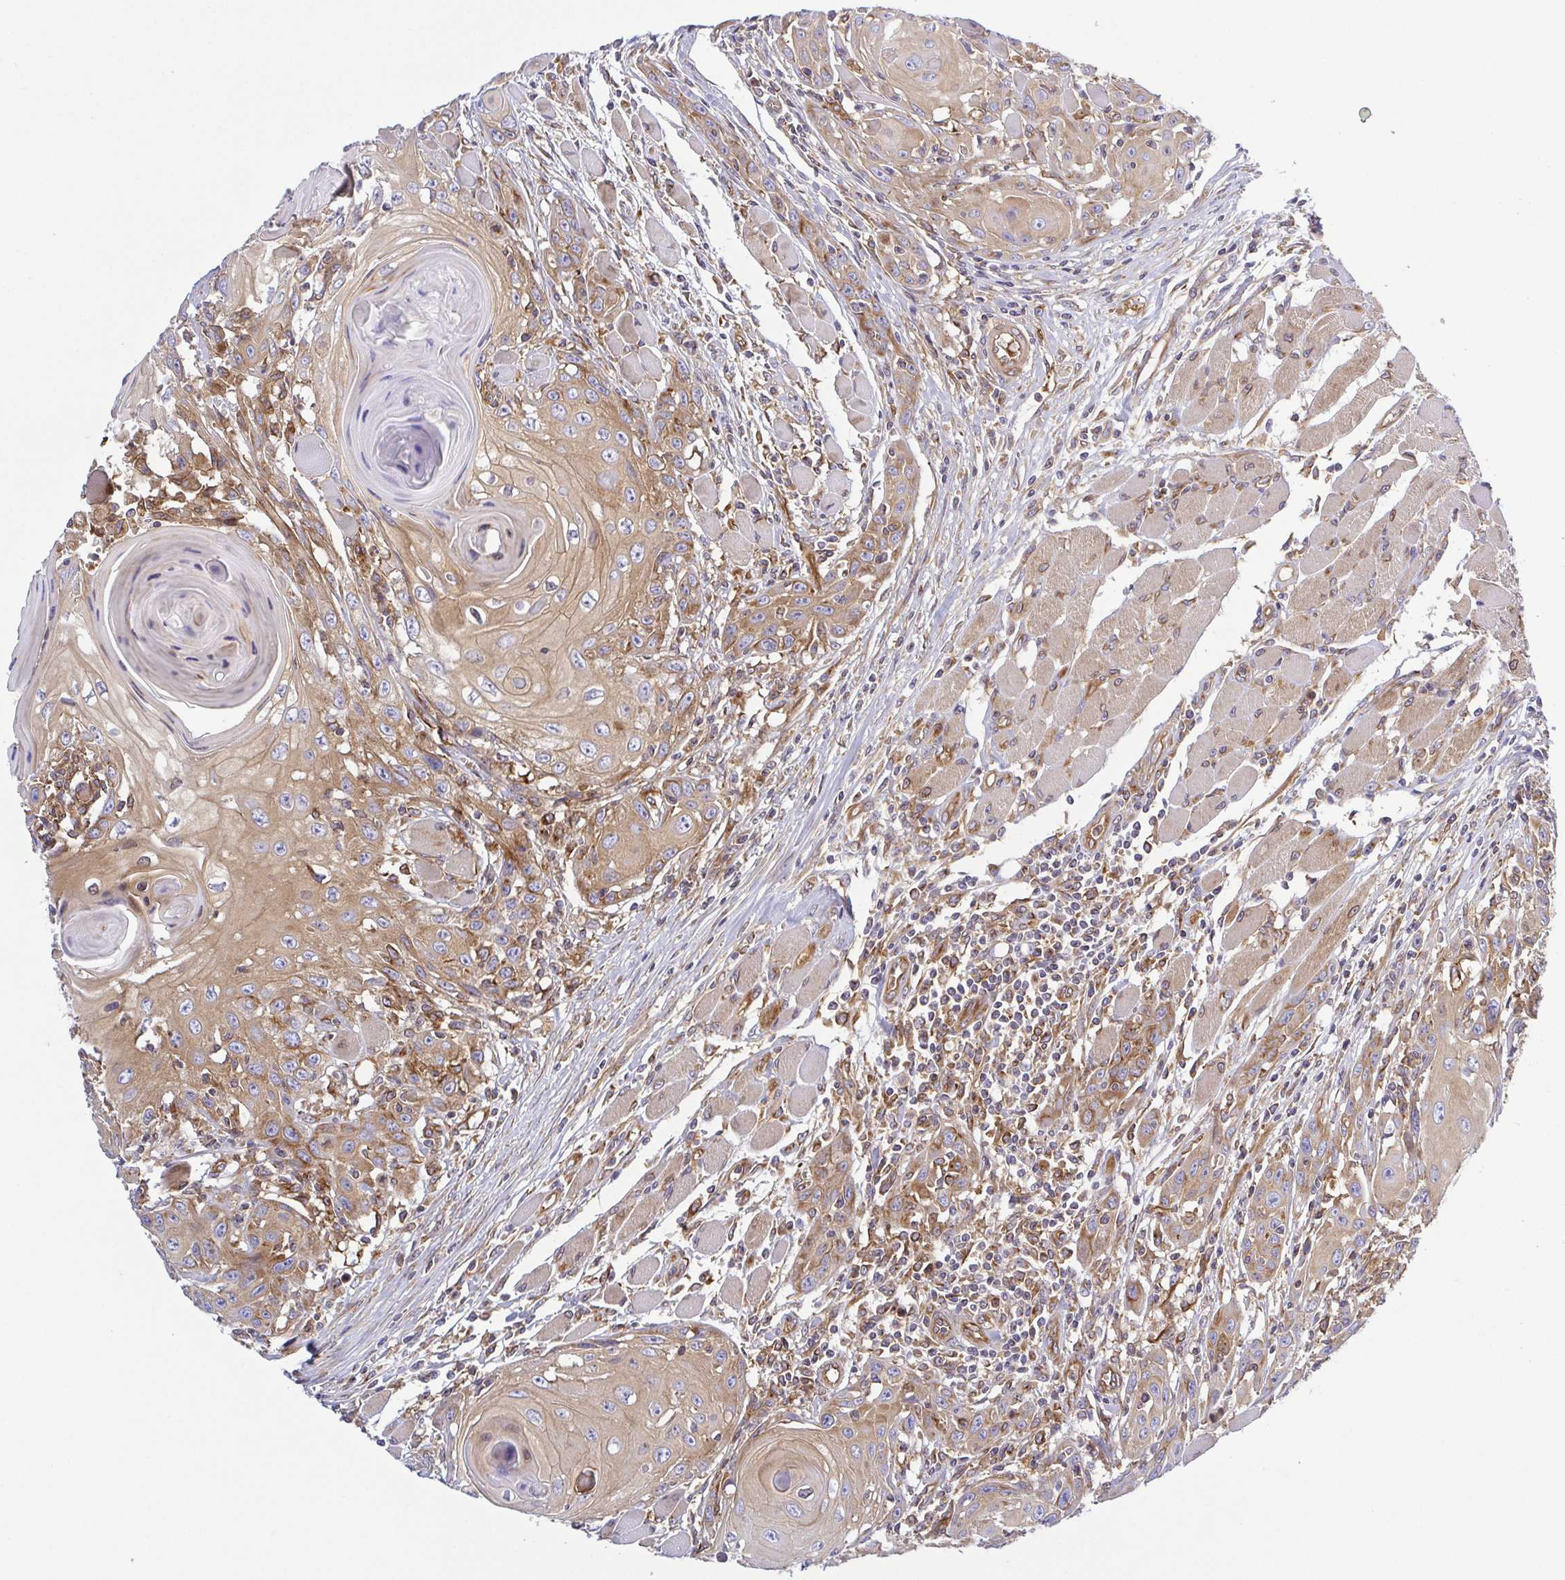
{"staining": {"intensity": "moderate", "quantity": ">75%", "location": "cytoplasmic/membranous"}, "tissue": "head and neck cancer", "cell_type": "Tumor cells", "image_type": "cancer", "snomed": [{"axis": "morphology", "description": "Squamous cell carcinoma, NOS"}, {"axis": "topography", "description": "Head-Neck"}], "caption": "This micrograph demonstrates immunohistochemistry staining of head and neck cancer (squamous cell carcinoma), with medium moderate cytoplasmic/membranous staining in about >75% of tumor cells.", "gene": "KIF5B", "patient": {"sex": "female", "age": 80}}